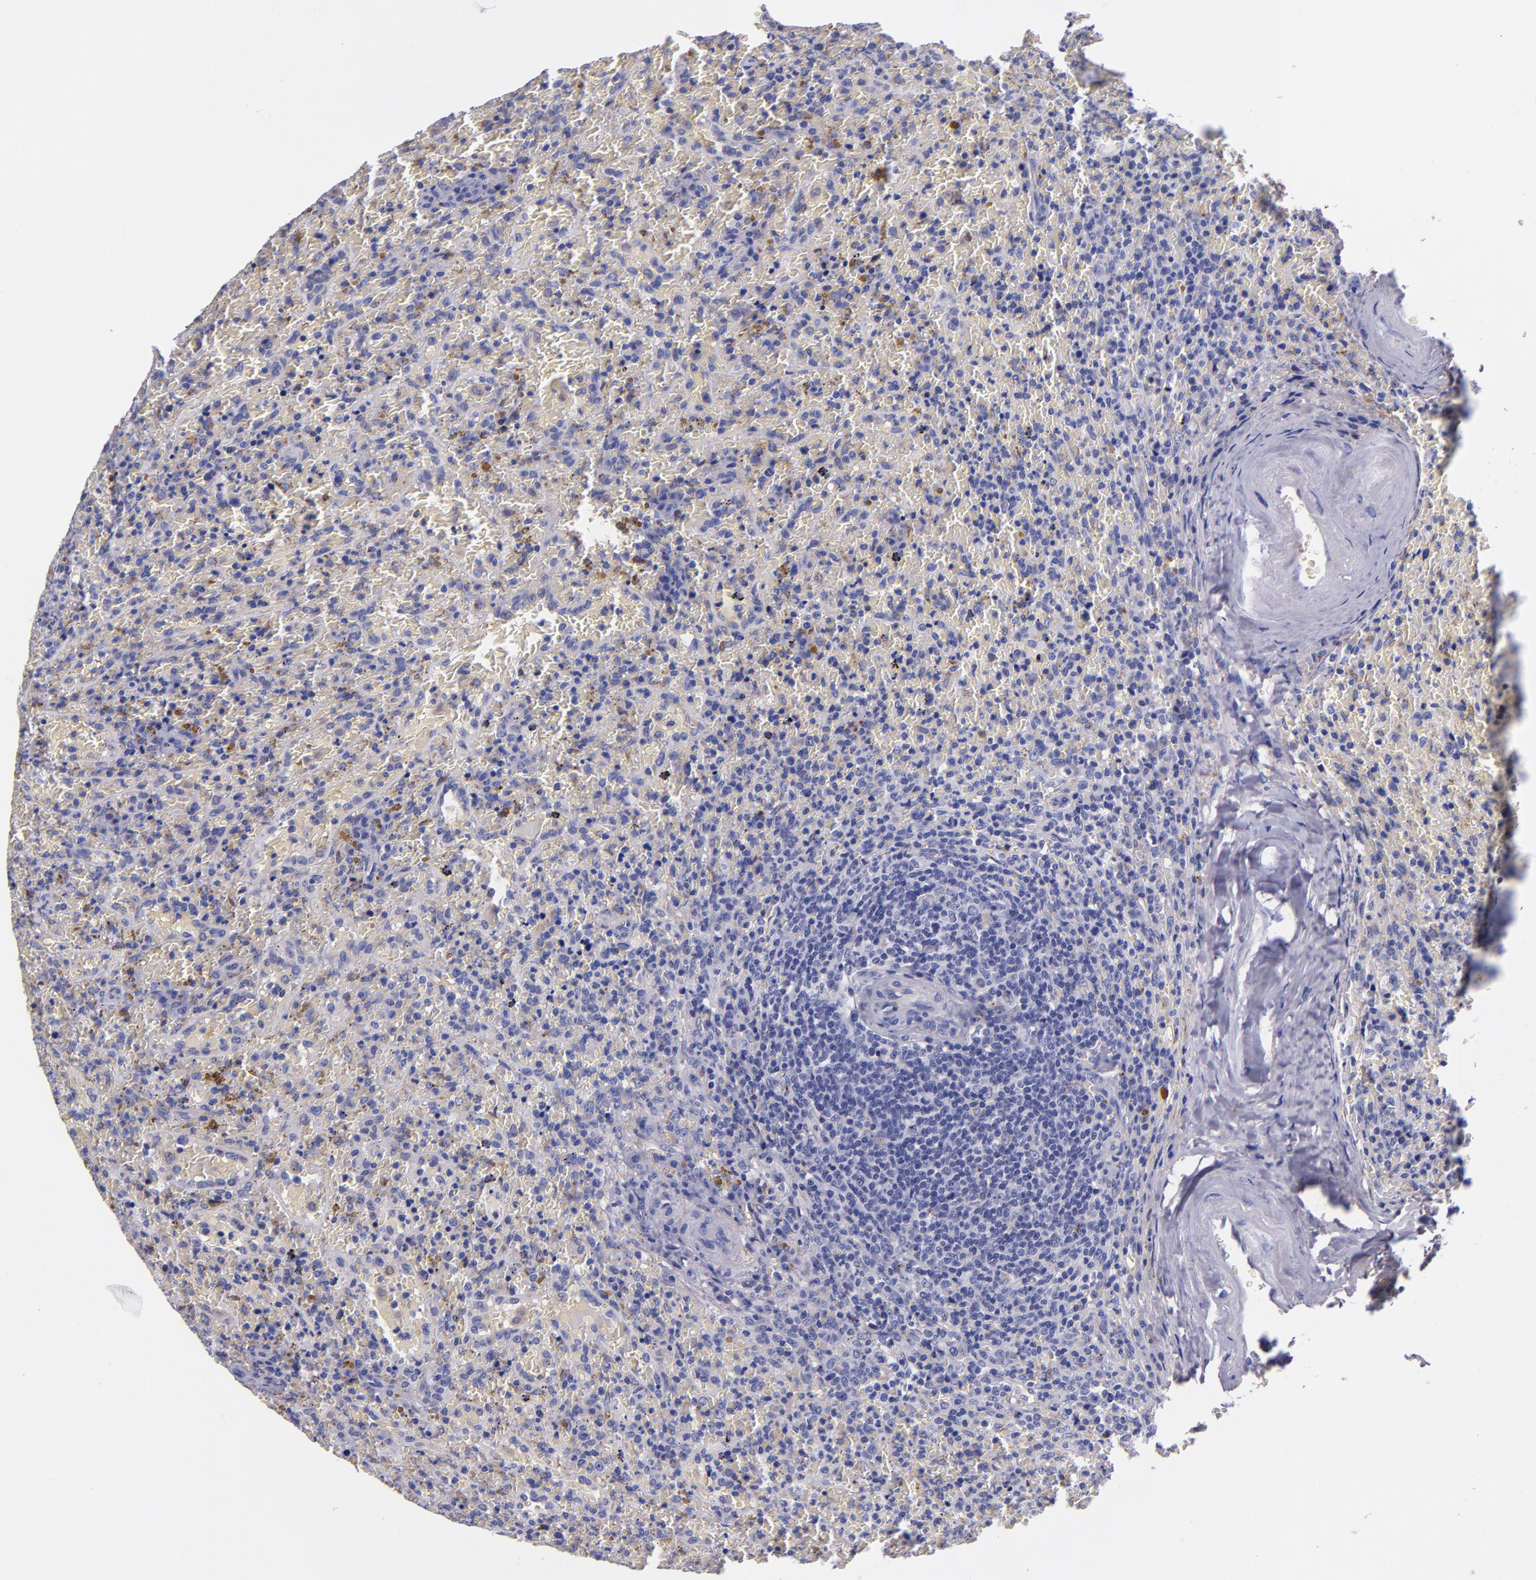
{"staining": {"intensity": "negative", "quantity": "none", "location": "none"}, "tissue": "lymphoma", "cell_type": "Tumor cells", "image_type": "cancer", "snomed": [{"axis": "morphology", "description": "Malignant lymphoma, non-Hodgkin's type, High grade"}, {"axis": "topography", "description": "Spleen"}, {"axis": "topography", "description": "Lymph node"}], "caption": "Malignant lymphoma, non-Hodgkin's type (high-grade) stained for a protein using immunohistochemistry displays no staining tumor cells.", "gene": "IVL", "patient": {"sex": "female", "age": 70}}